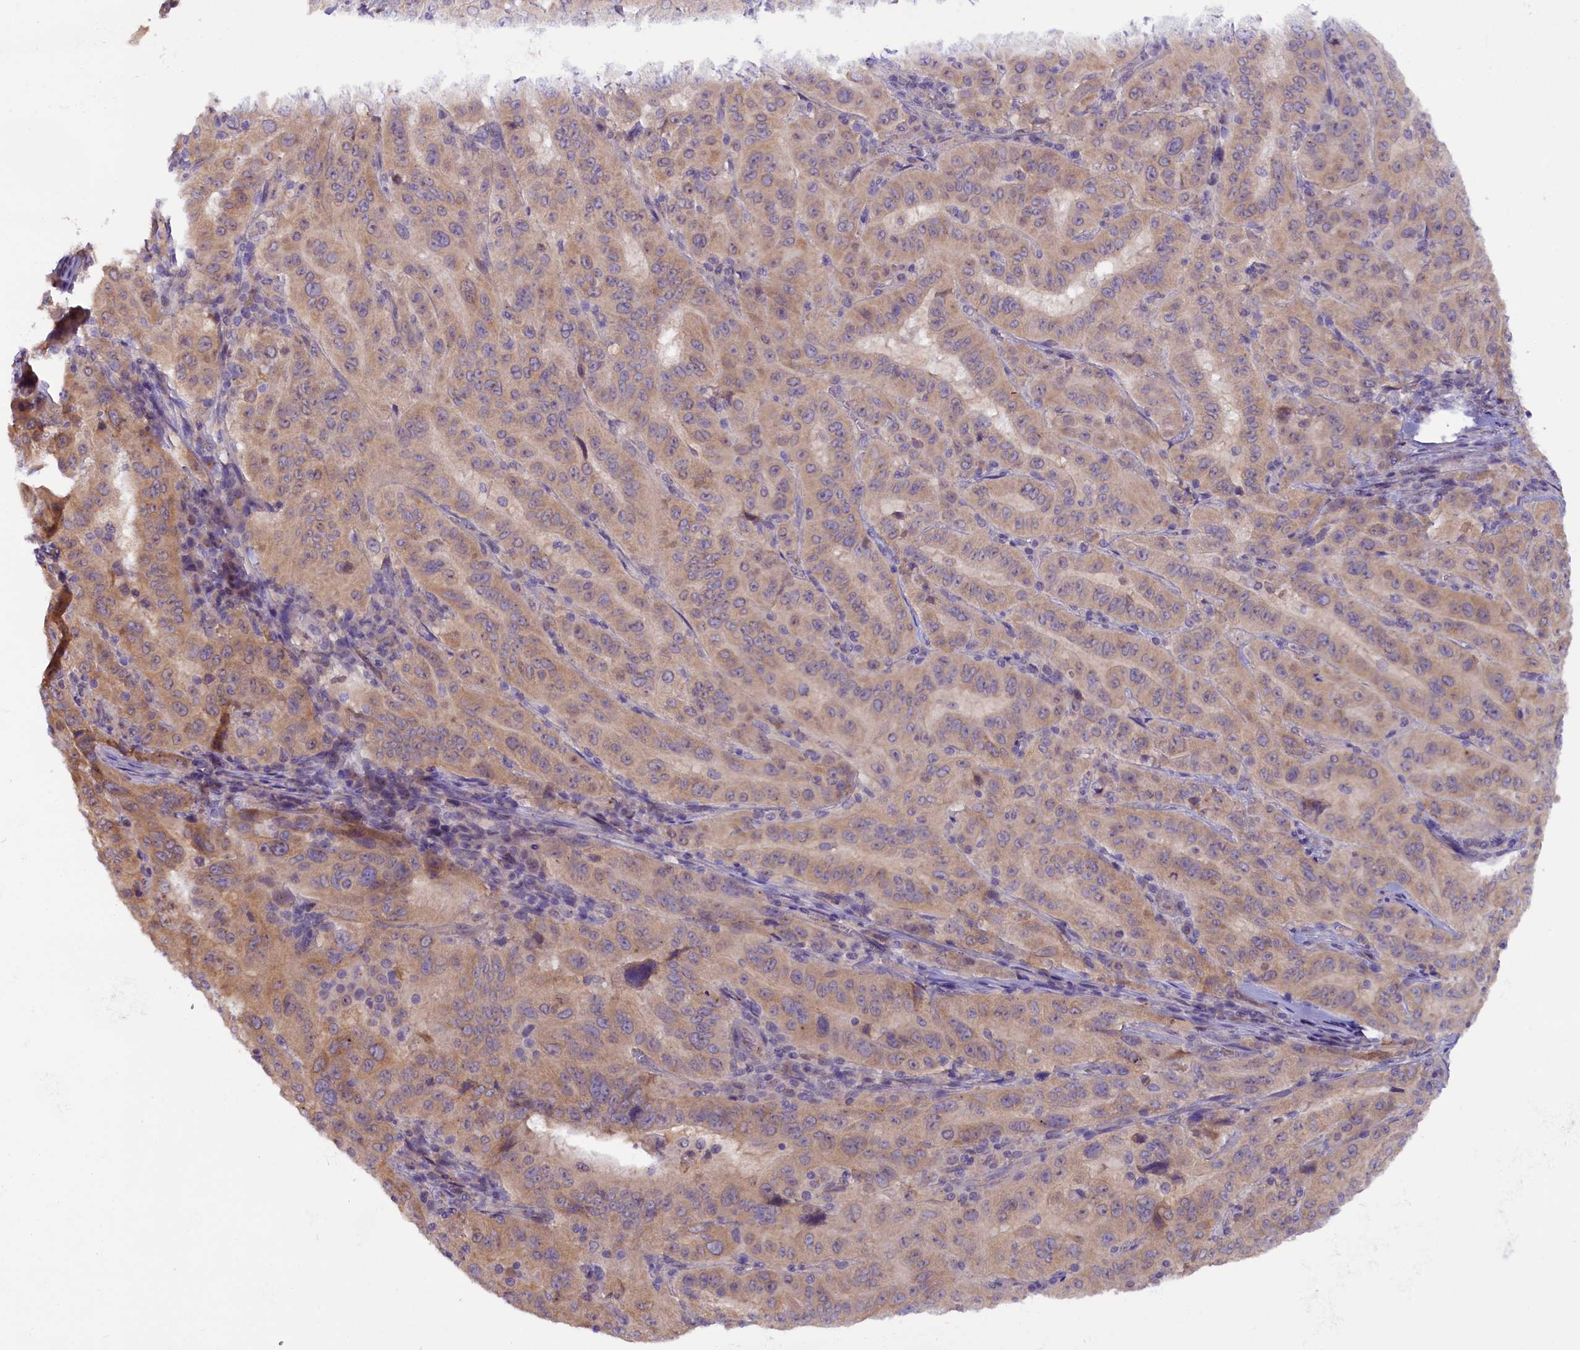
{"staining": {"intensity": "weak", "quantity": "25%-75%", "location": "cytoplasmic/membranous"}, "tissue": "pancreatic cancer", "cell_type": "Tumor cells", "image_type": "cancer", "snomed": [{"axis": "morphology", "description": "Adenocarcinoma, NOS"}, {"axis": "topography", "description": "Pancreas"}], "caption": "Protein positivity by IHC displays weak cytoplasmic/membranous expression in about 25%-75% of tumor cells in pancreatic cancer.", "gene": "CCDC9B", "patient": {"sex": "male", "age": 63}}